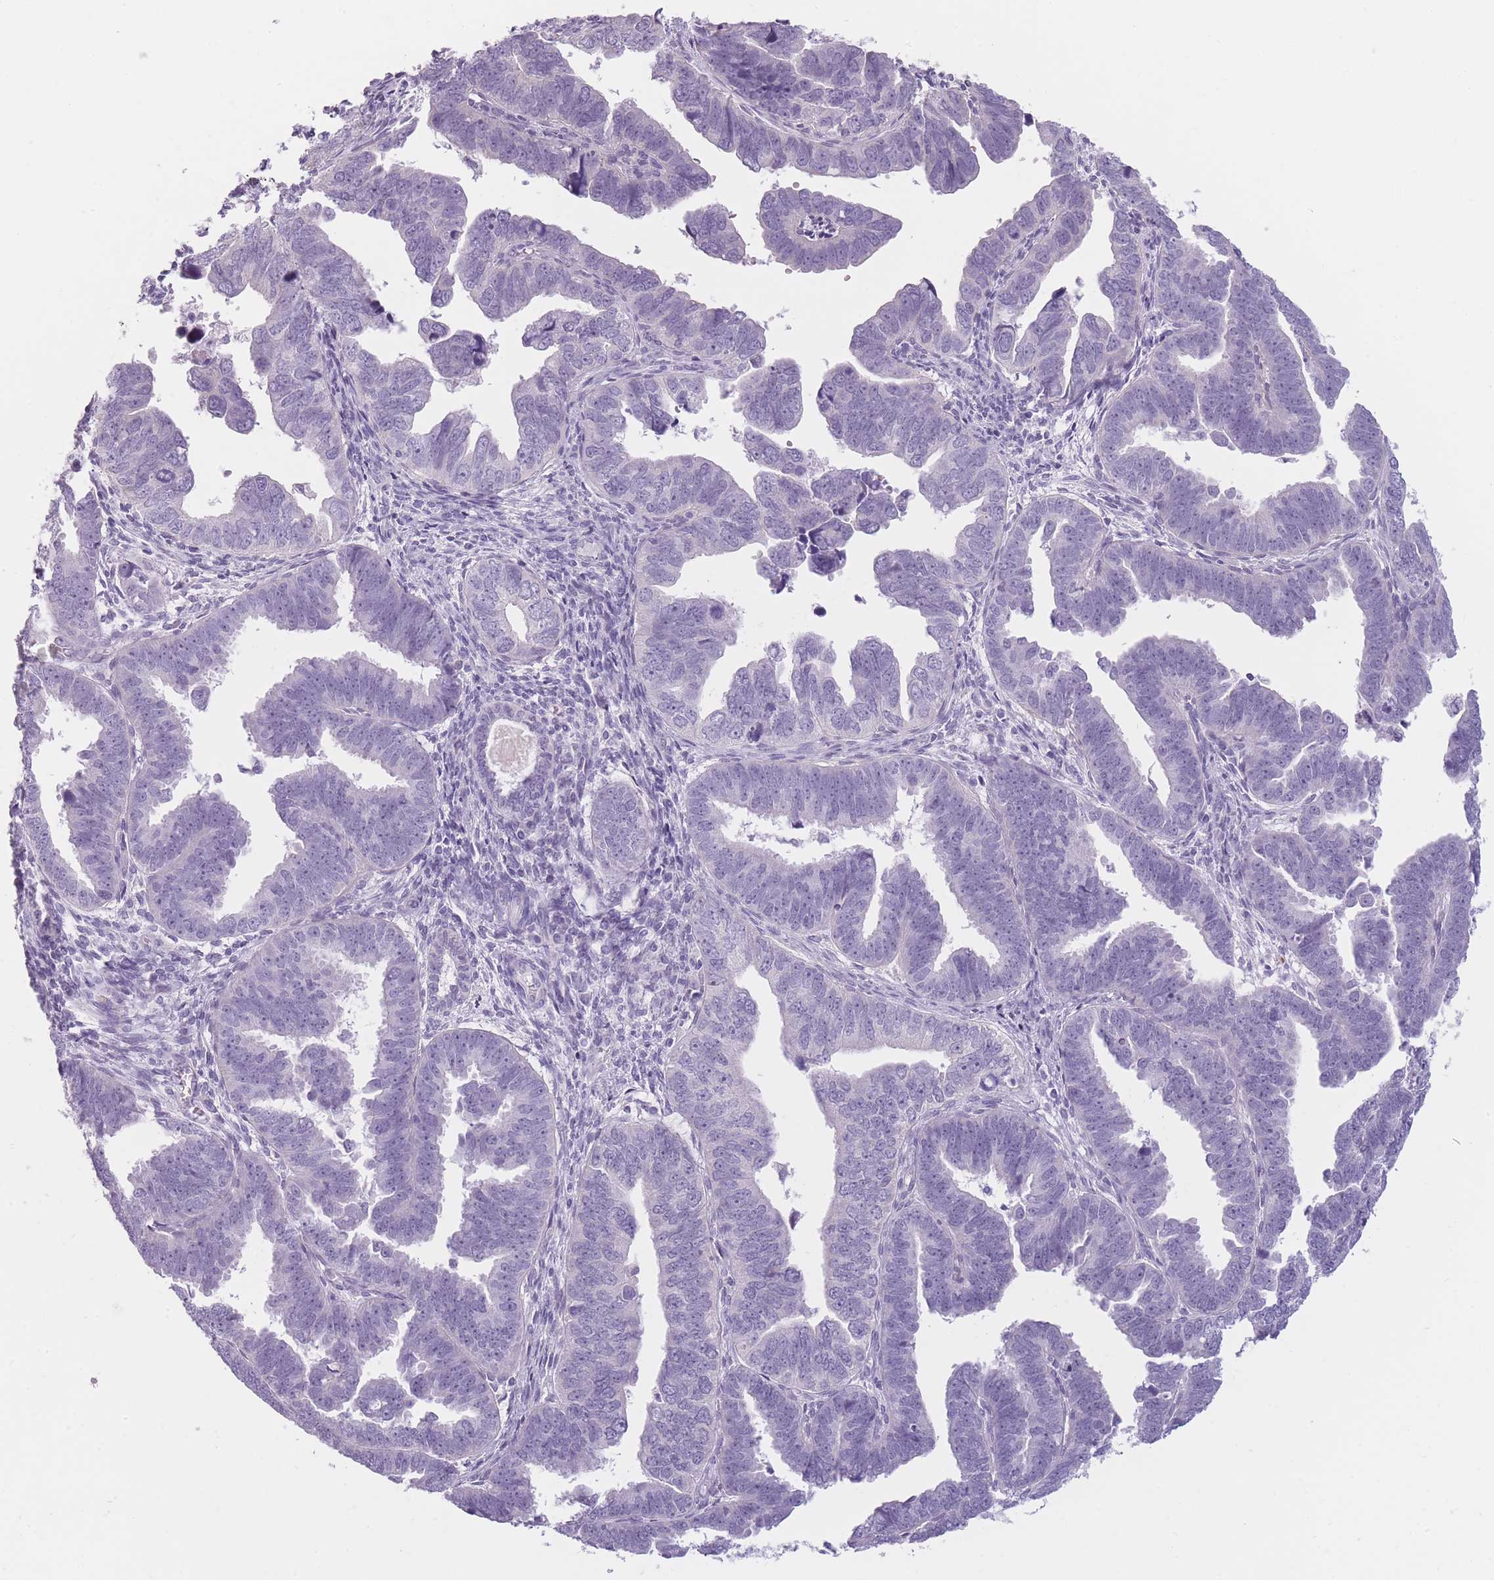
{"staining": {"intensity": "negative", "quantity": "none", "location": "none"}, "tissue": "endometrial cancer", "cell_type": "Tumor cells", "image_type": "cancer", "snomed": [{"axis": "morphology", "description": "Adenocarcinoma, NOS"}, {"axis": "topography", "description": "Endometrium"}], "caption": "A photomicrograph of human endometrial cancer (adenocarcinoma) is negative for staining in tumor cells.", "gene": "TMEM236", "patient": {"sex": "female", "age": 75}}